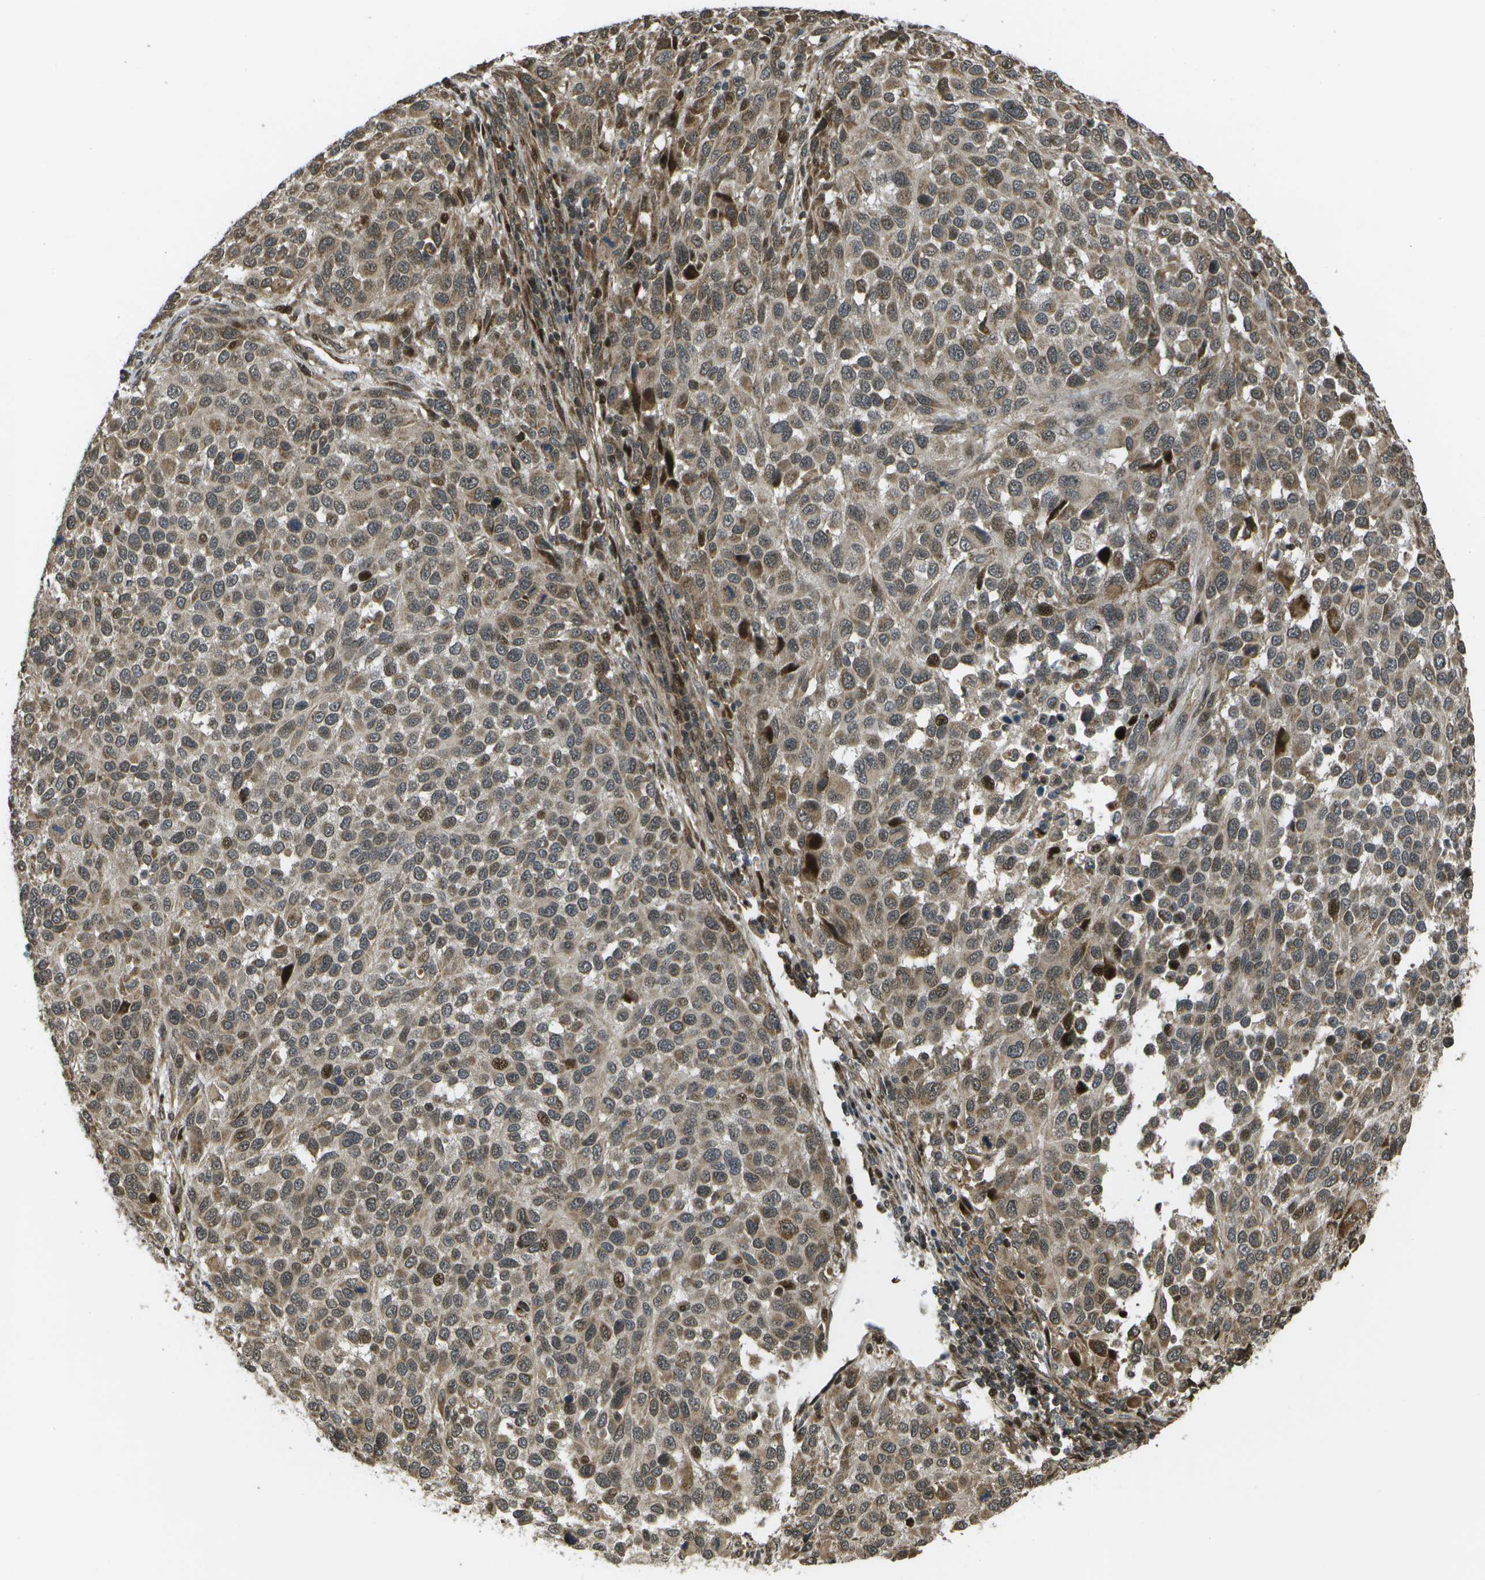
{"staining": {"intensity": "moderate", "quantity": "<25%", "location": "cytoplasmic/membranous,nuclear"}, "tissue": "melanoma", "cell_type": "Tumor cells", "image_type": "cancer", "snomed": [{"axis": "morphology", "description": "Malignant melanoma, Metastatic site"}, {"axis": "topography", "description": "Lymph node"}], "caption": "This image exhibits IHC staining of human malignant melanoma (metastatic site), with low moderate cytoplasmic/membranous and nuclear expression in about <25% of tumor cells.", "gene": "AXIN2", "patient": {"sex": "male", "age": 61}}